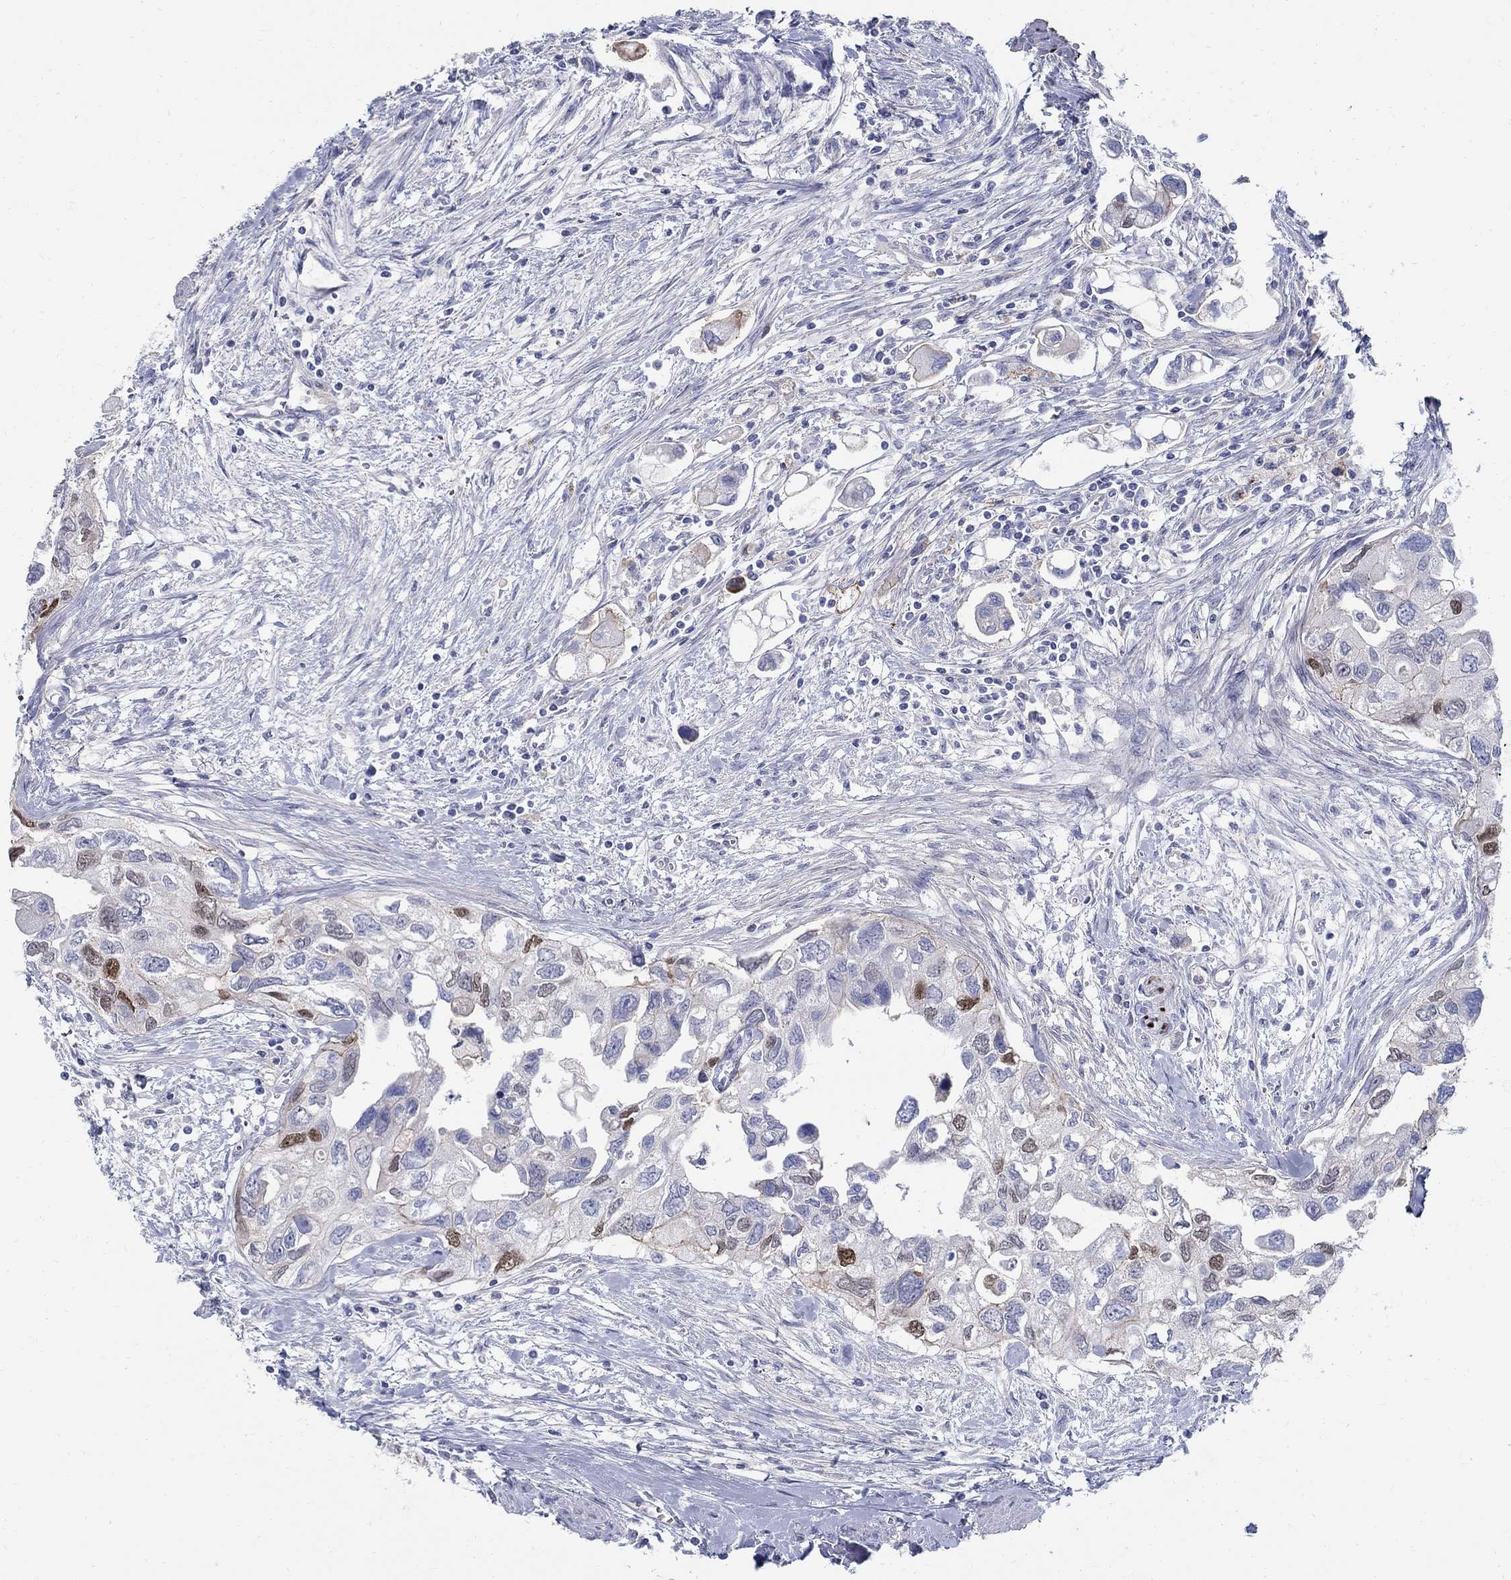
{"staining": {"intensity": "strong", "quantity": "<25%", "location": "nuclear"}, "tissue": "urothelial cancer", "cell_type": "Tumor cells", "image_type": "cancer", "snomed": [{"axis": "morphology", "description": "Urothelial carcinoma, High grade"}, {"axis": "topography", "description": "Urinary bladder"}], "caption": "Immunohistochemistry image of urothelial cancer stained for a protein (brown), which displays medium levels of strong nuclear positivity in about <25% of tumor cells.", "gene": "SOX2", "patient": {"sex": "male", "age": 59}}